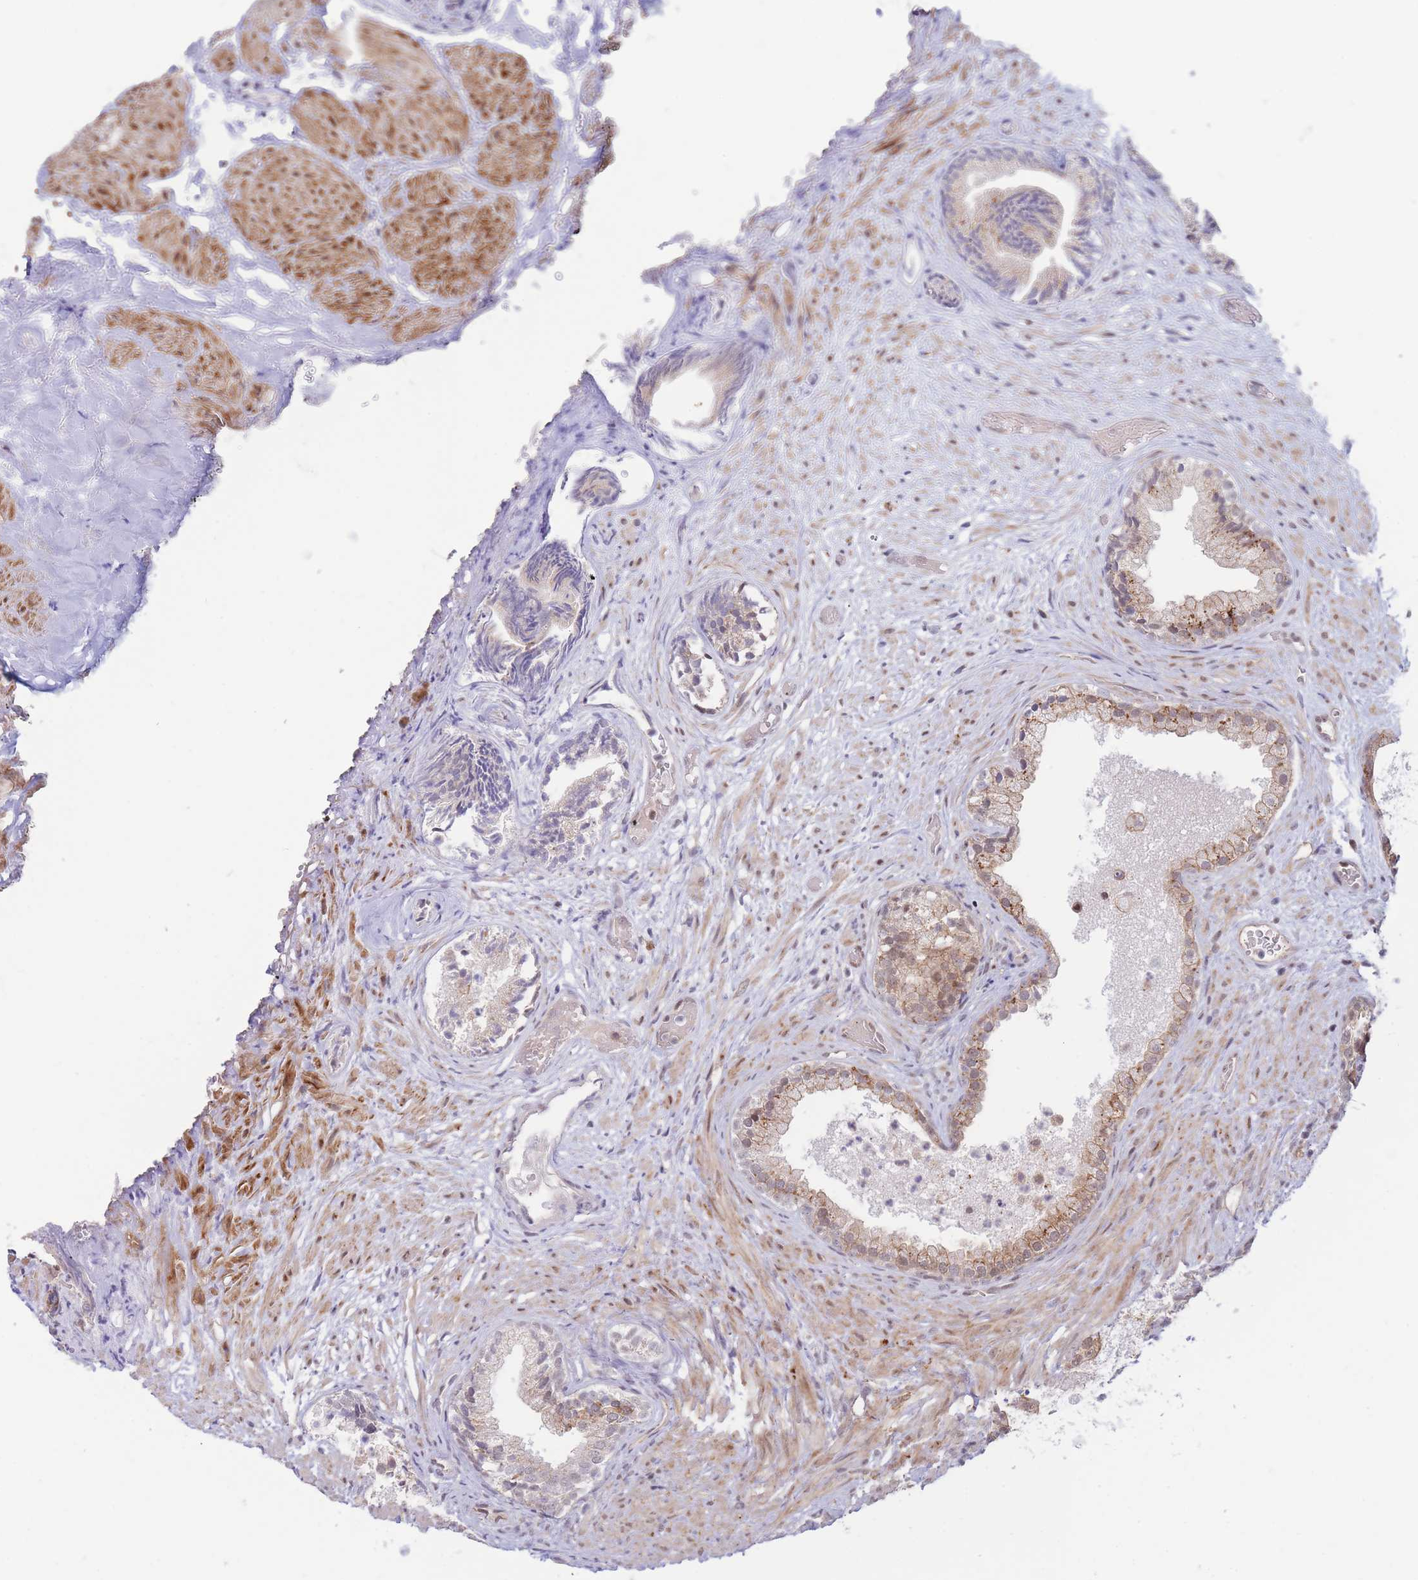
{"staining": {"intensity": "strong", "quantity": "25%-75%", "location": "cytoplasmic/membranous,nuclear"}, "tissue": "prostate", "cell_type": "Glandular cells", "image_type": "normal", "snomed": [{"axis": "morphology", "description": "Normal tissue, NOS"}, {"axis": "topography", "description": "Prostate"}], "caption": "Glandular cells reveal high levels of strong cytoplasmic/membranous,nuclear positivity in approximately 25%-75% of cells in normal prostate. (Brightfield microscopy of DAB IHC at high magnification).", "gene": "BOD1L1", "patient": {"sex": "male", "age": 76}}